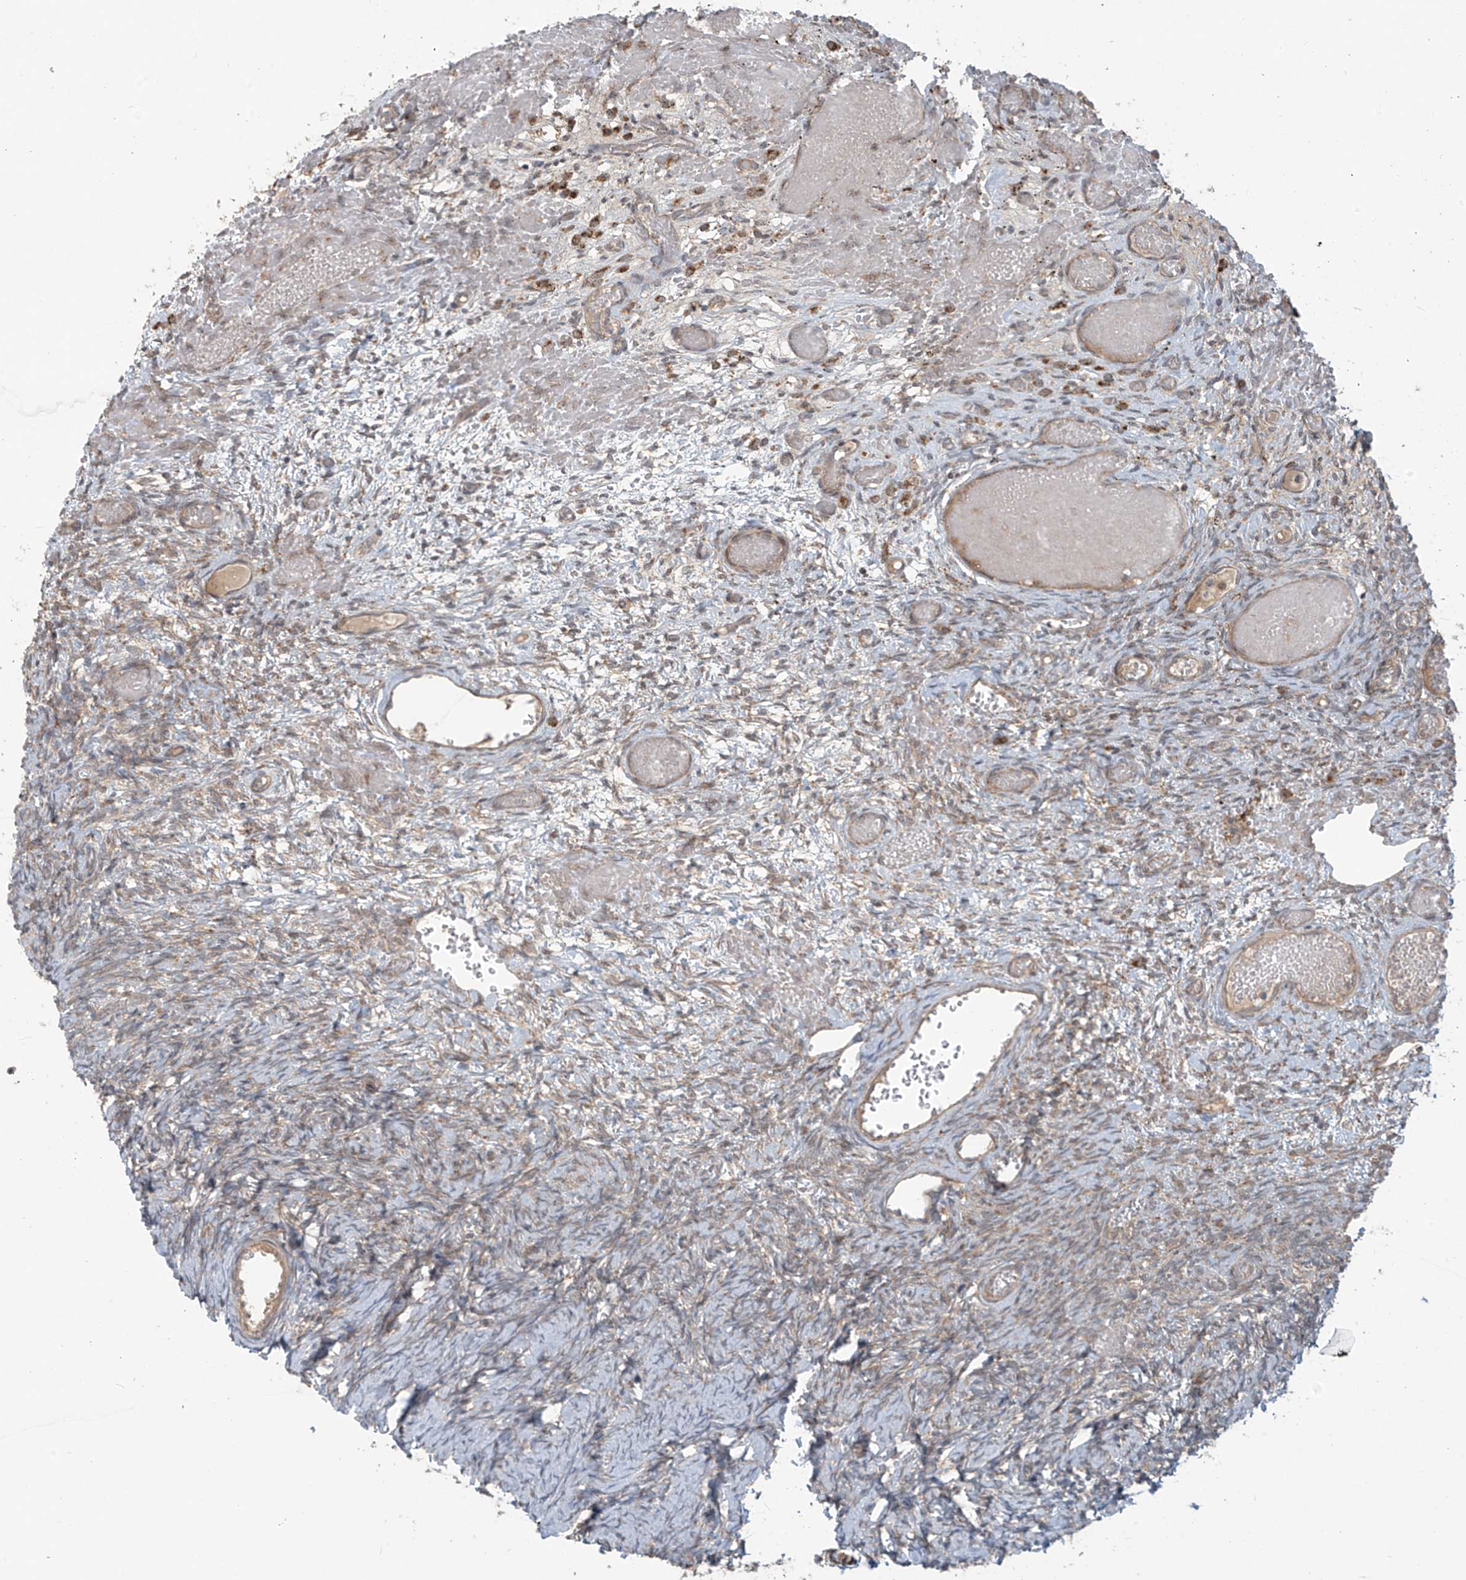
{"staining": {"intensity": "weak", "quantity": "25%-75%", "location": "cytoplasmic/membranous"}, "tissue": "ovary", "cell_type": "Ovarian stroma cells", "image_type": "normal", "snomed": [{"axis": "morphology", "description": "Adenocarcinoma, NOS"}, {"axis": "topography", "description": "Endometrium"}], "caption": "This micrograph reveals IHC staining of benign ovary, with low weak cytoplasmic/membranous staining in approximately 25%-75% of ovarian stroma cells.", "gene": "KATNIP", "patient": {"sex": "female", "age": 32}}